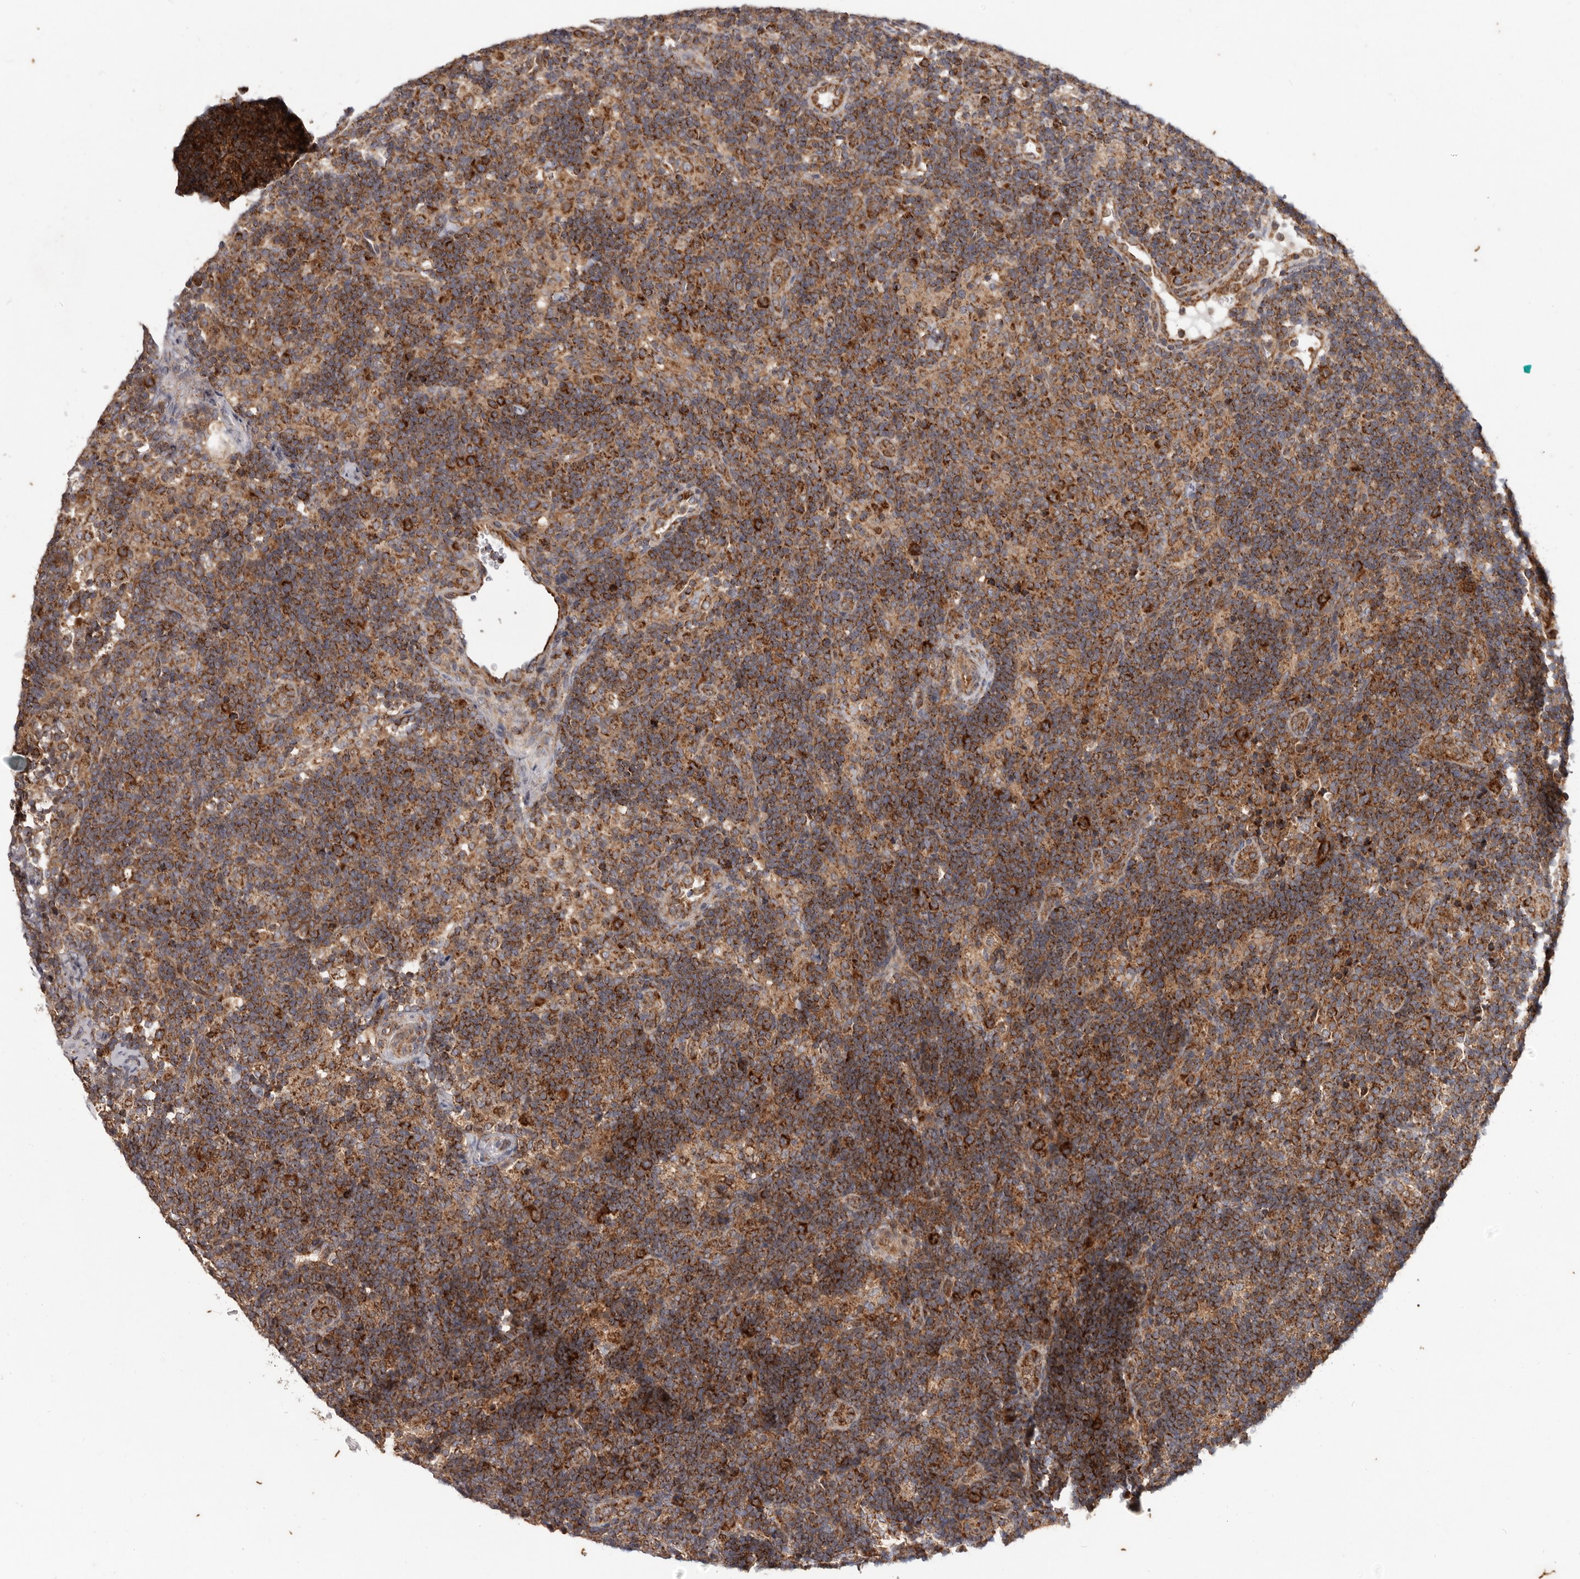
{"staining": {"intensity": "strong", "quantity": "25%-75%", "location": "cytoplasmic/membranous"}, "tissue": "lymph node", "cell_type": "Germinal center cells", "image_type": "normal", "snomed": [{"axis": "morphology", "description": "Normal tissue, NOS"}, {"axis": "topography", "description": "Lymph node"}], "caption": "A histopathology image showing strong cytoplasmic/membranous staining in about 25%-75% of germinal center cells in normal lymph node, as visualized by brown immunohistochemical staining.", "gene": "MRPS10", "patient": {"sex": "female", "age": 22}}